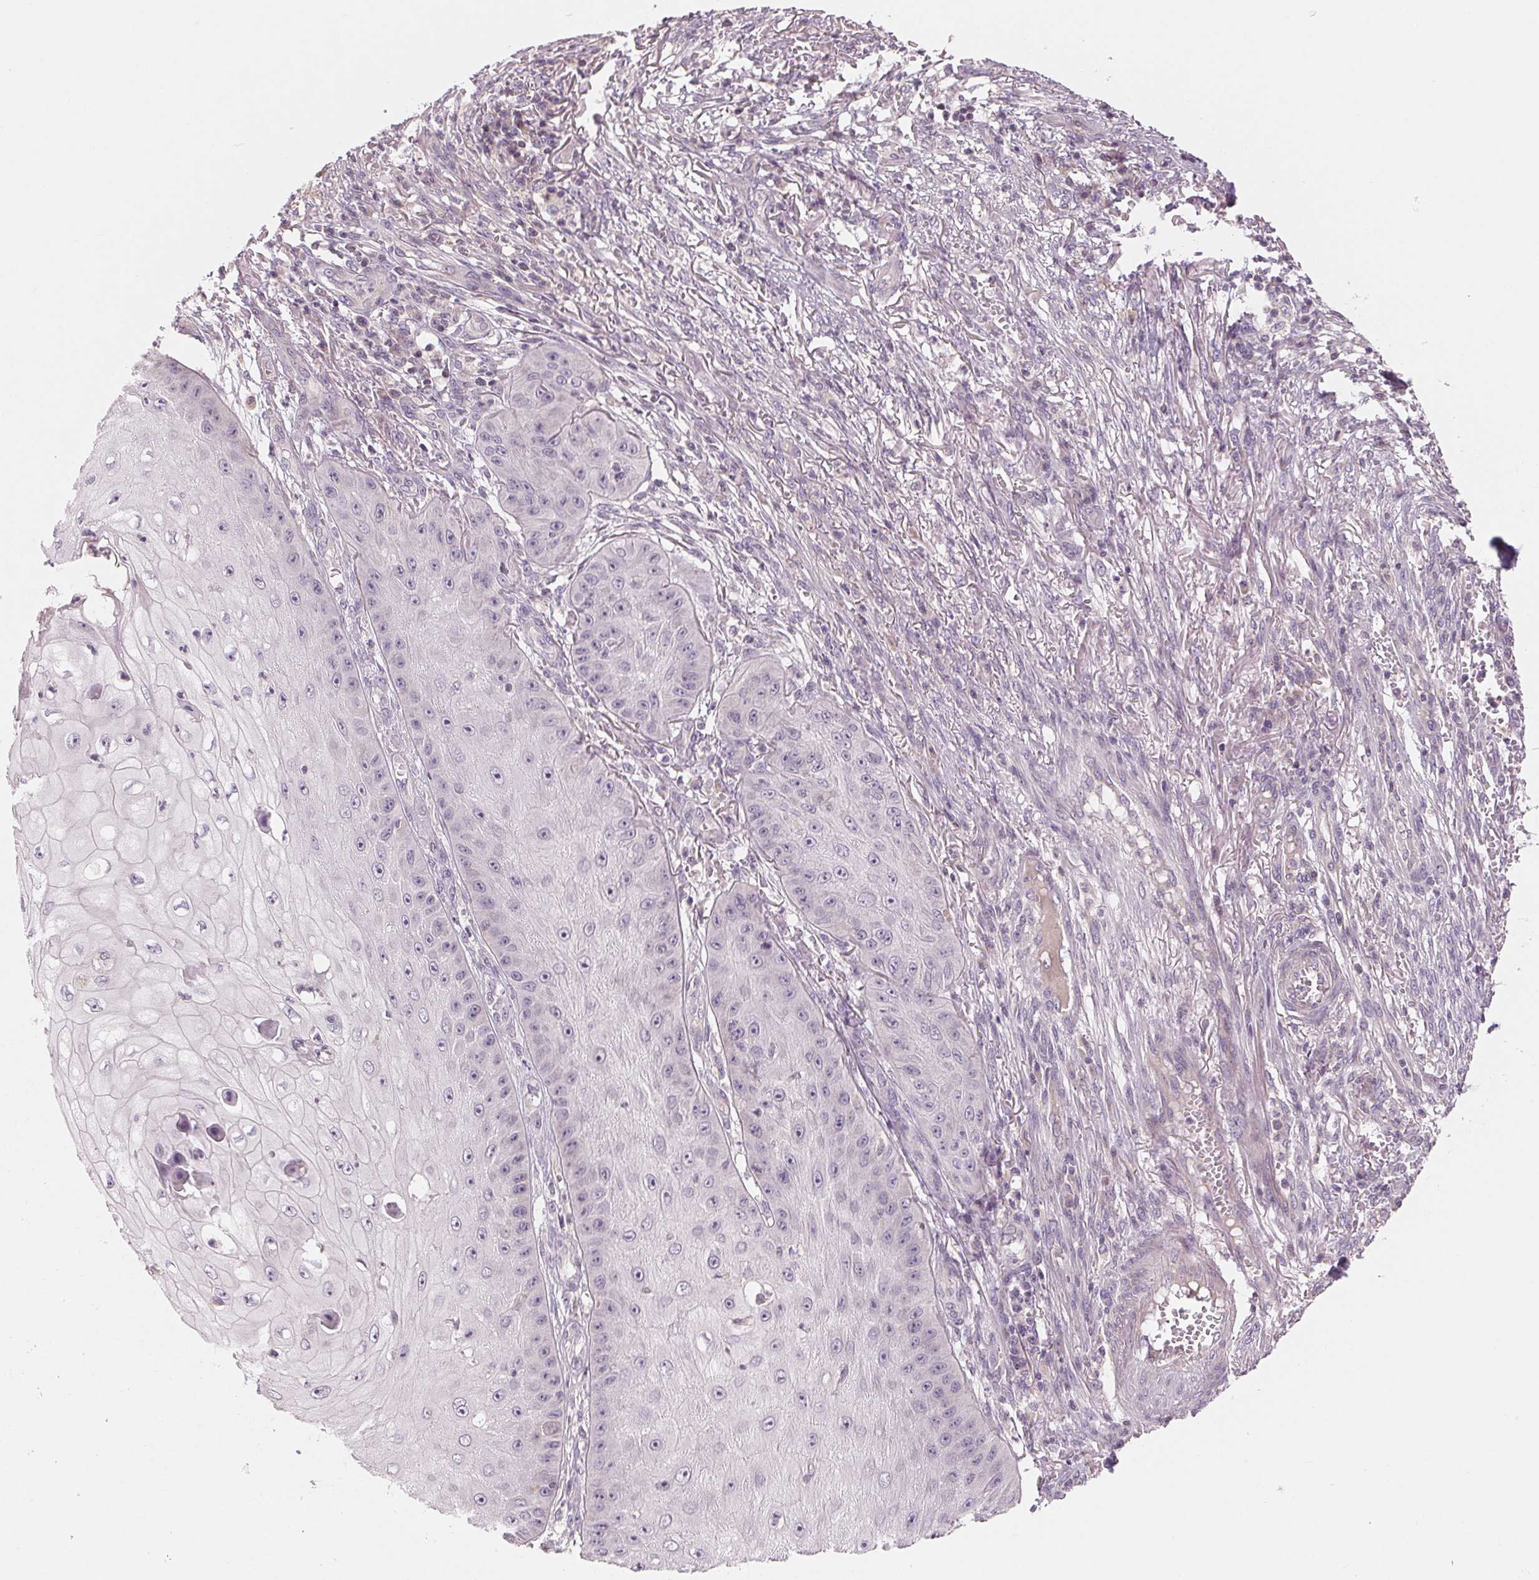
{"staining": {"intensity": "negative", "quantity": "none", "location": "none"}, "tissue": "skin cancer", "cell_type": "Tumor cells", "image_type": "cancer", "snomed": [{"axis": "morphology", "description": "Squamous cell carcinoma, NOS"}, {"axis": "topography", "description": "Skin"}], "caption": "Skin squamous cell carcinoma was stained to show a protein in brown. There is no significant positivity in tumor cells.", "gene": "AQP8", "patient": {"sex": "male", "age": 70}}